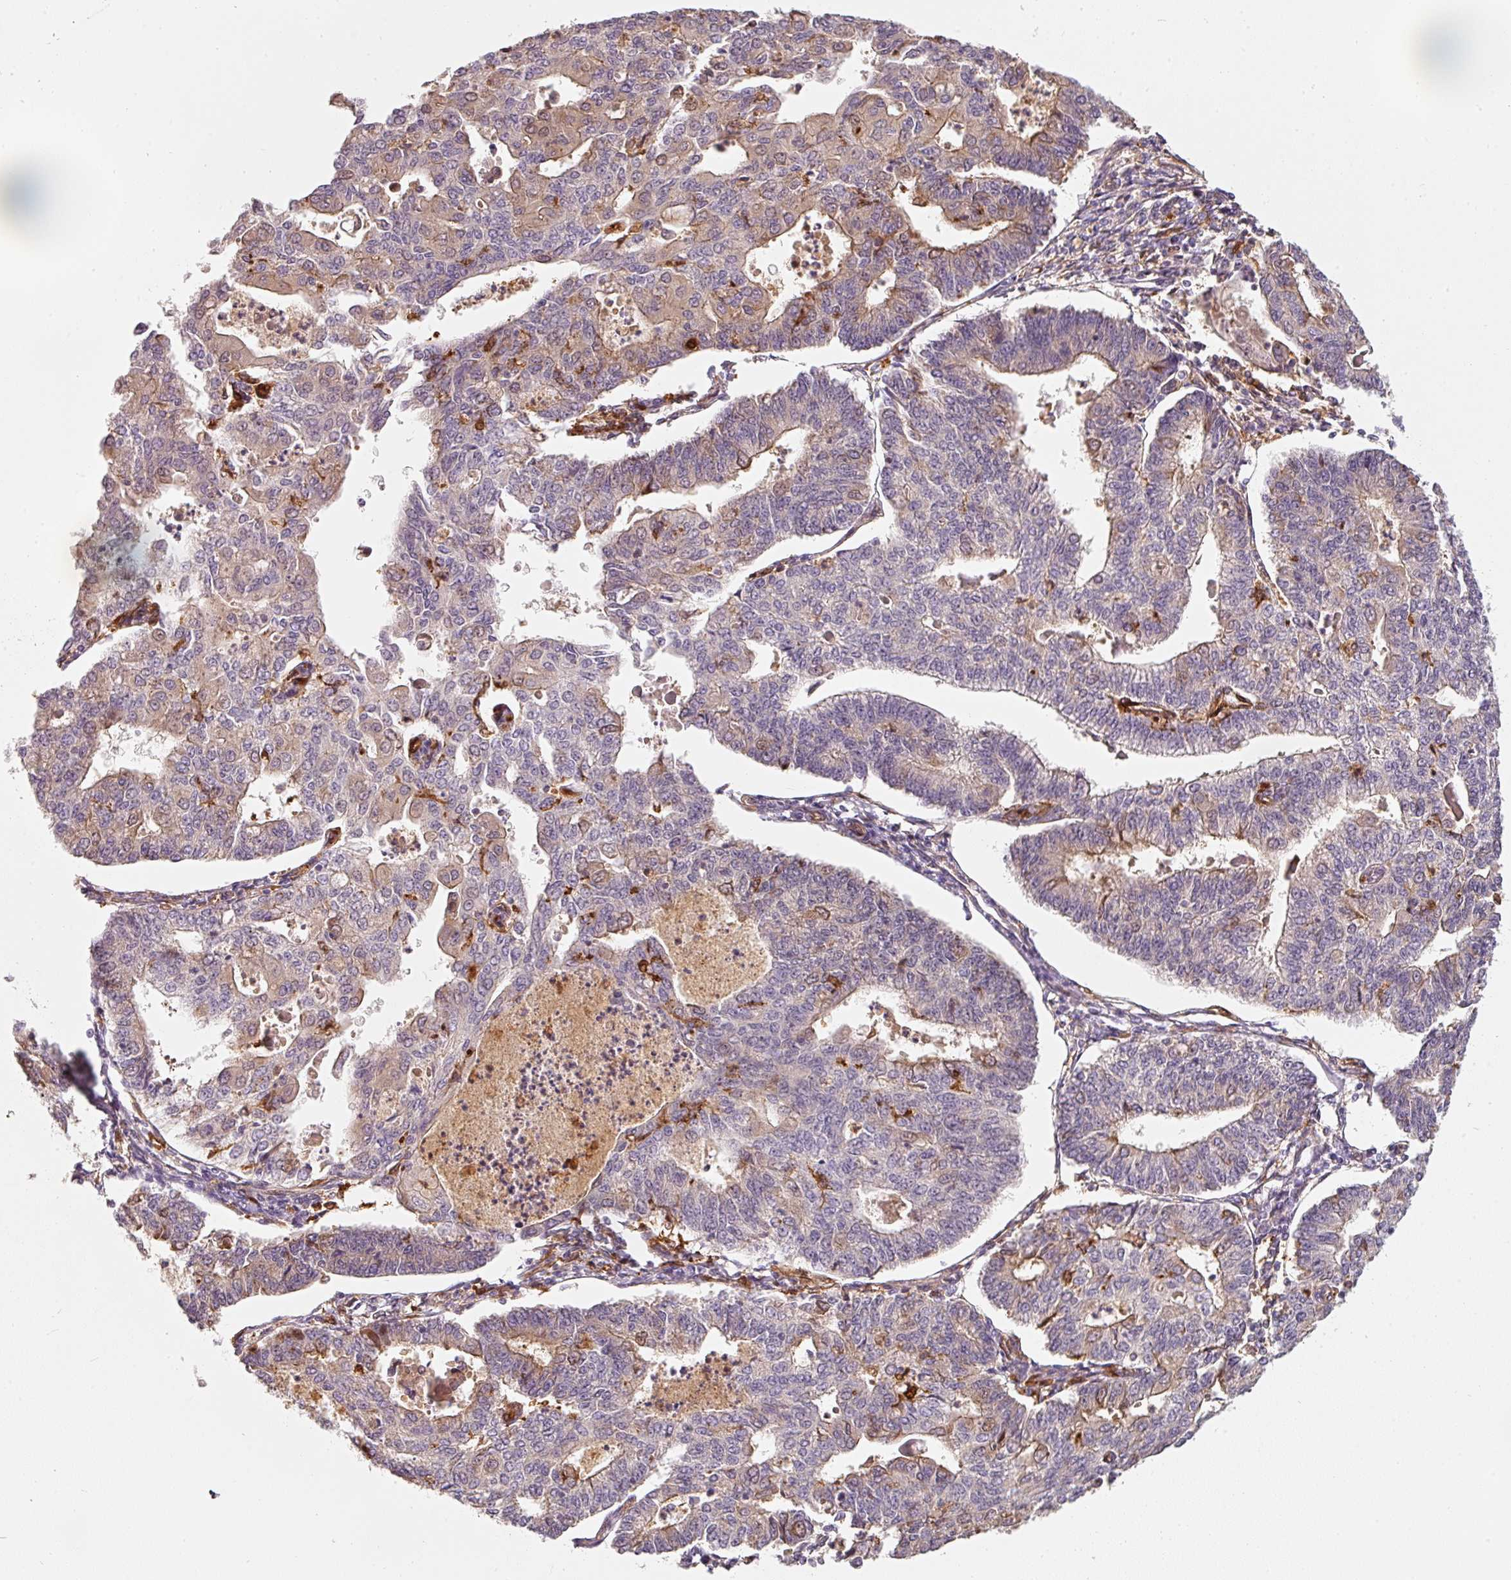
{"staining": {"intensity": "moderate", "quantity": "<25%", "location": "cytoplasmic/membranous"}, "tissue": "endometrial cancer", "cell_type": "Tumor cells", "image_type": "cancer", "snomed": [{"axis": "morphology", "description": "Adenocarcinoma, NOS"}, {"axis": "topography", "description": "Endometrium"}], "caption": "Protein staining by IHC shows moderate cytoplasmic/membranous positivity in about <25% of tumor cells in endometrial adenocarcinoma.", "gene": "IQGAP2", "patient": {"sex": "female", "age": 56}}